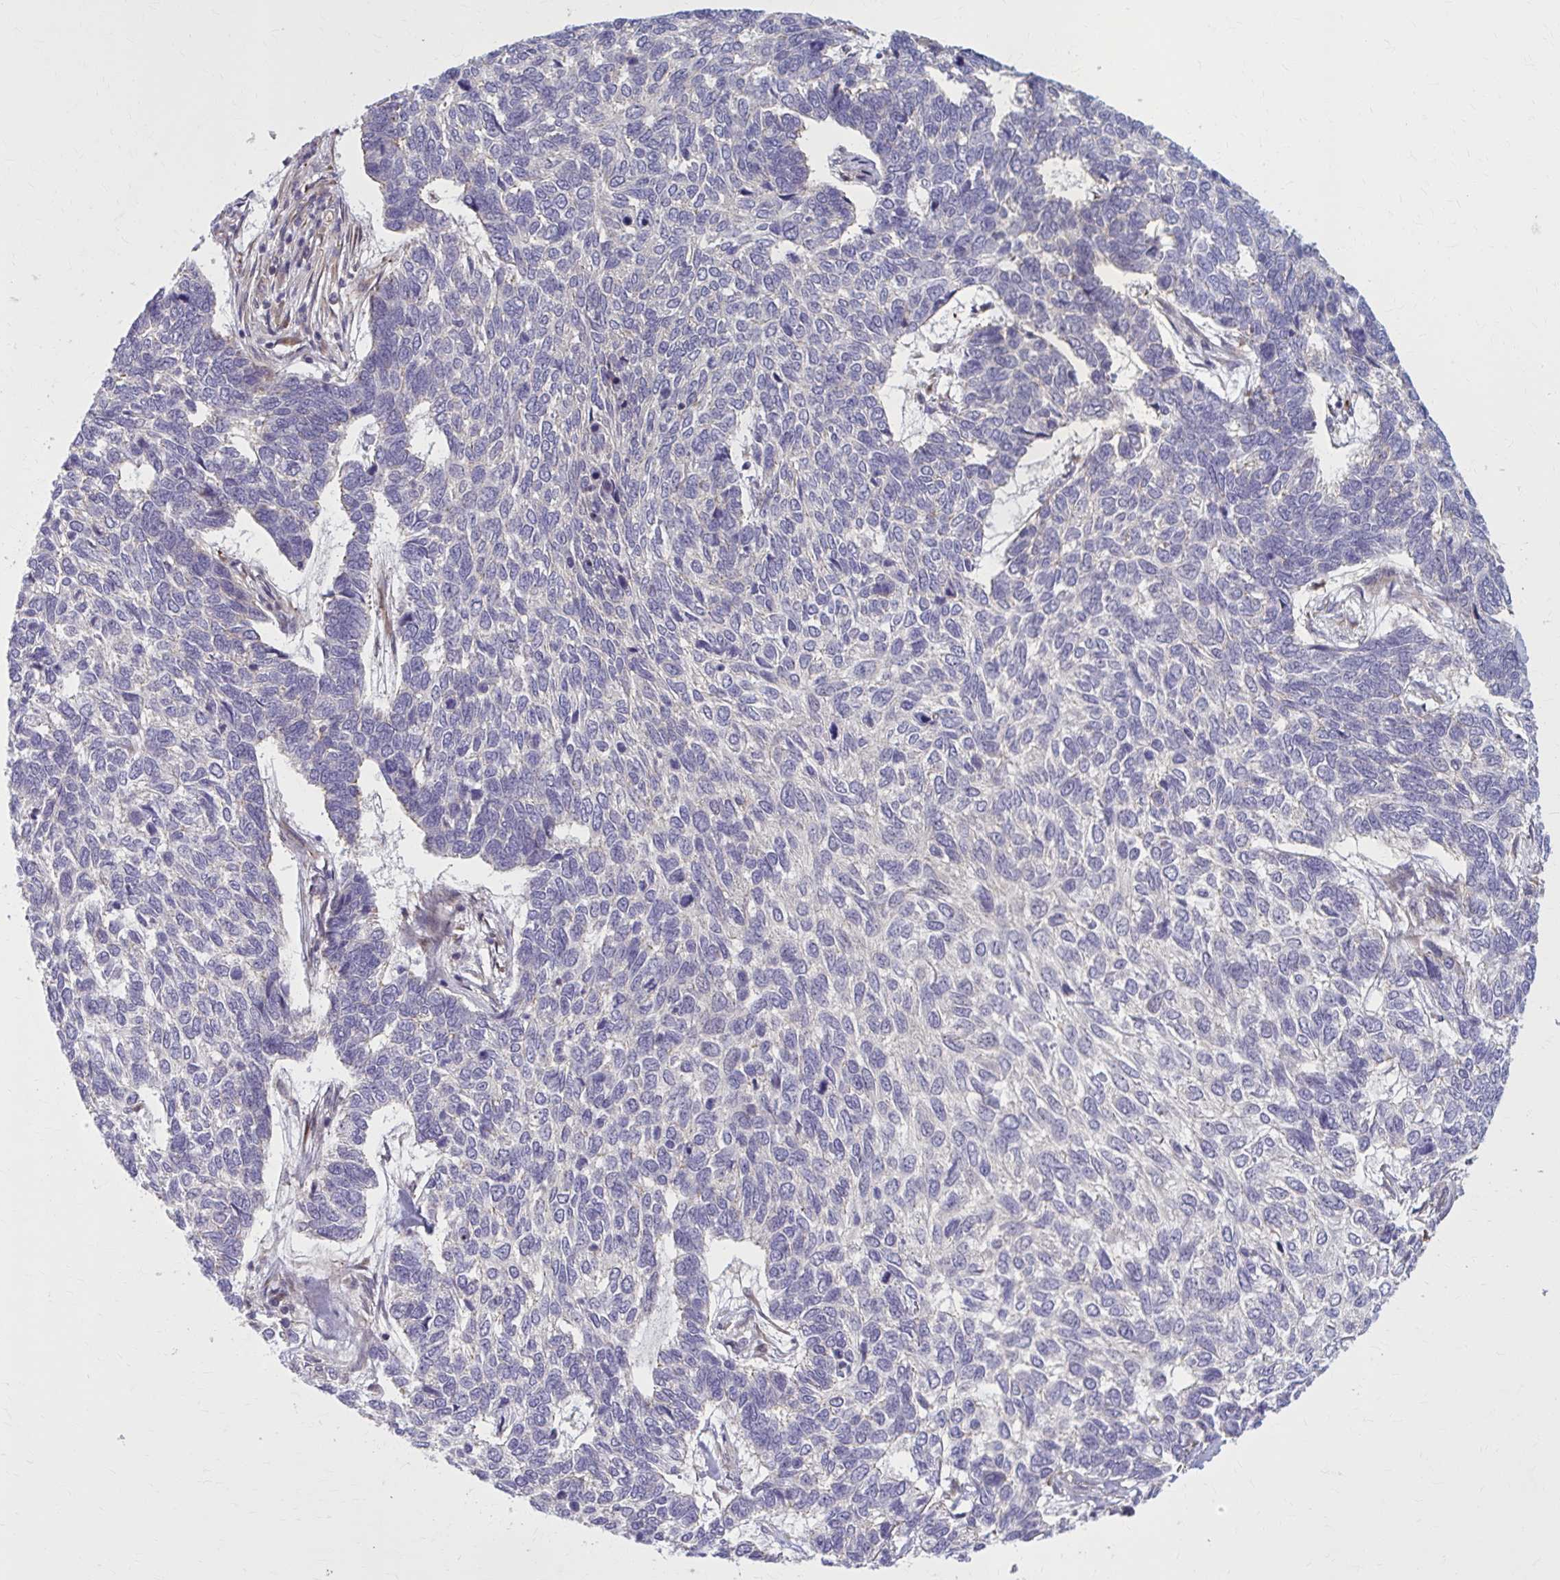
{"staining": {"intensity": "negative", "quantity": "none", "location": "none"}, "tissue": "skin cancer", "cell_type": "Tumor cells", "image_type": "cancer", "snomed": [{"axis": "morphology", "description": "Basal cell carcinoma"}, {"axis": "topography", "description": "Skin"}], "caption": "Immunohistochemical staining of skin basal cell carcinoma demonstrates no significant expression in tumor cells. The staining was performed using DAB (3,3'-diaminobenzidine) to visualize the protein expression in brown, while the nuclei were stained in blue with hematoxylin (Magnification: 20x).", "gene": "SNF8", "patient": {"sex": "female", "age": 65}}